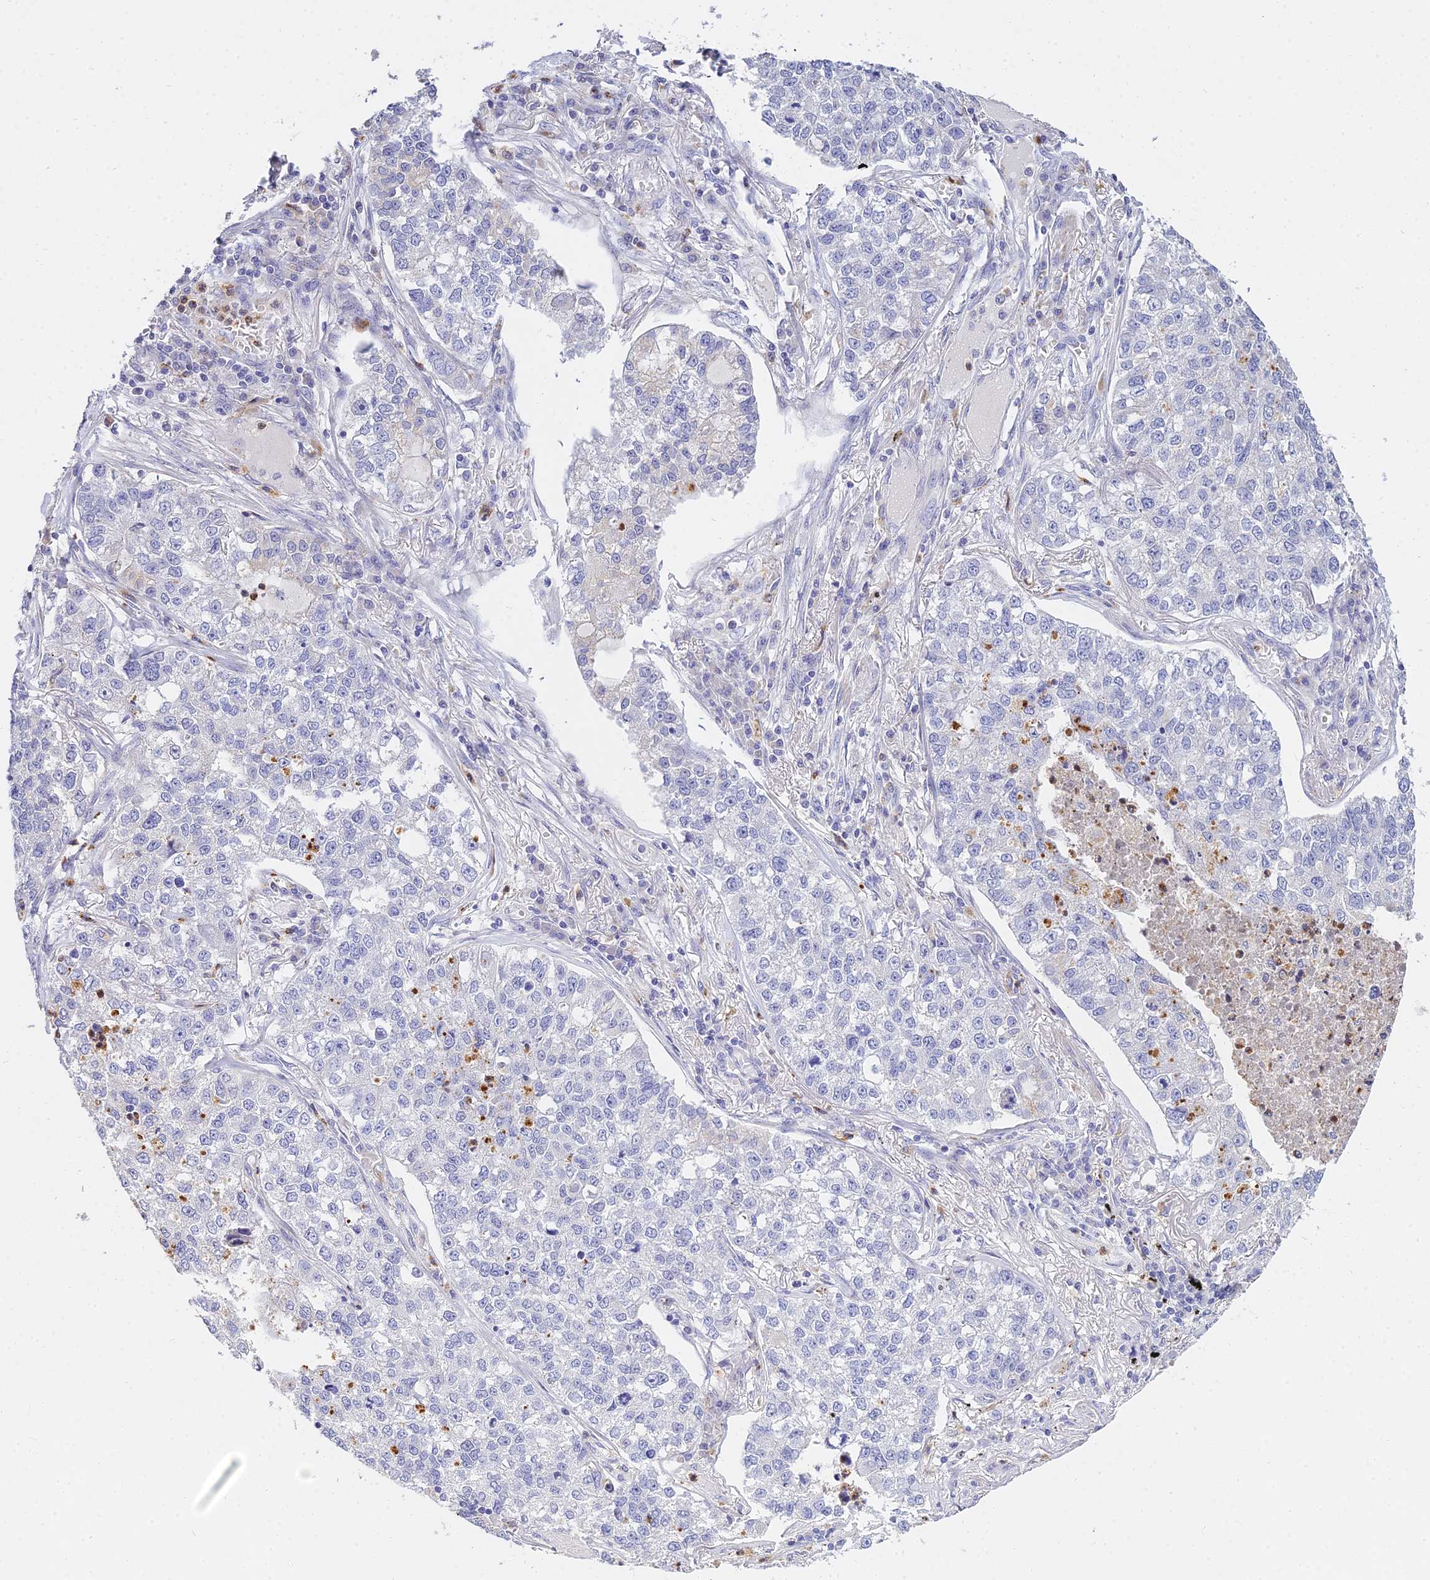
{"staining": {"intensity": "negative", "quantity": "none", "location": "none"}, "tissue": "lung cancer", "cell_type": "Tumor cells", "image_type": "cancer", "snomed": [{"axis": "morphology", "description": "Adenocarcinoma, NOS"}, {"axis": "topography", "description": "Lung"}], "caption": "IHC of lung cancer displays no expression in tumor cells.", "gene": "VWC2L", "patient": {"sex": "male", "age": 49}}